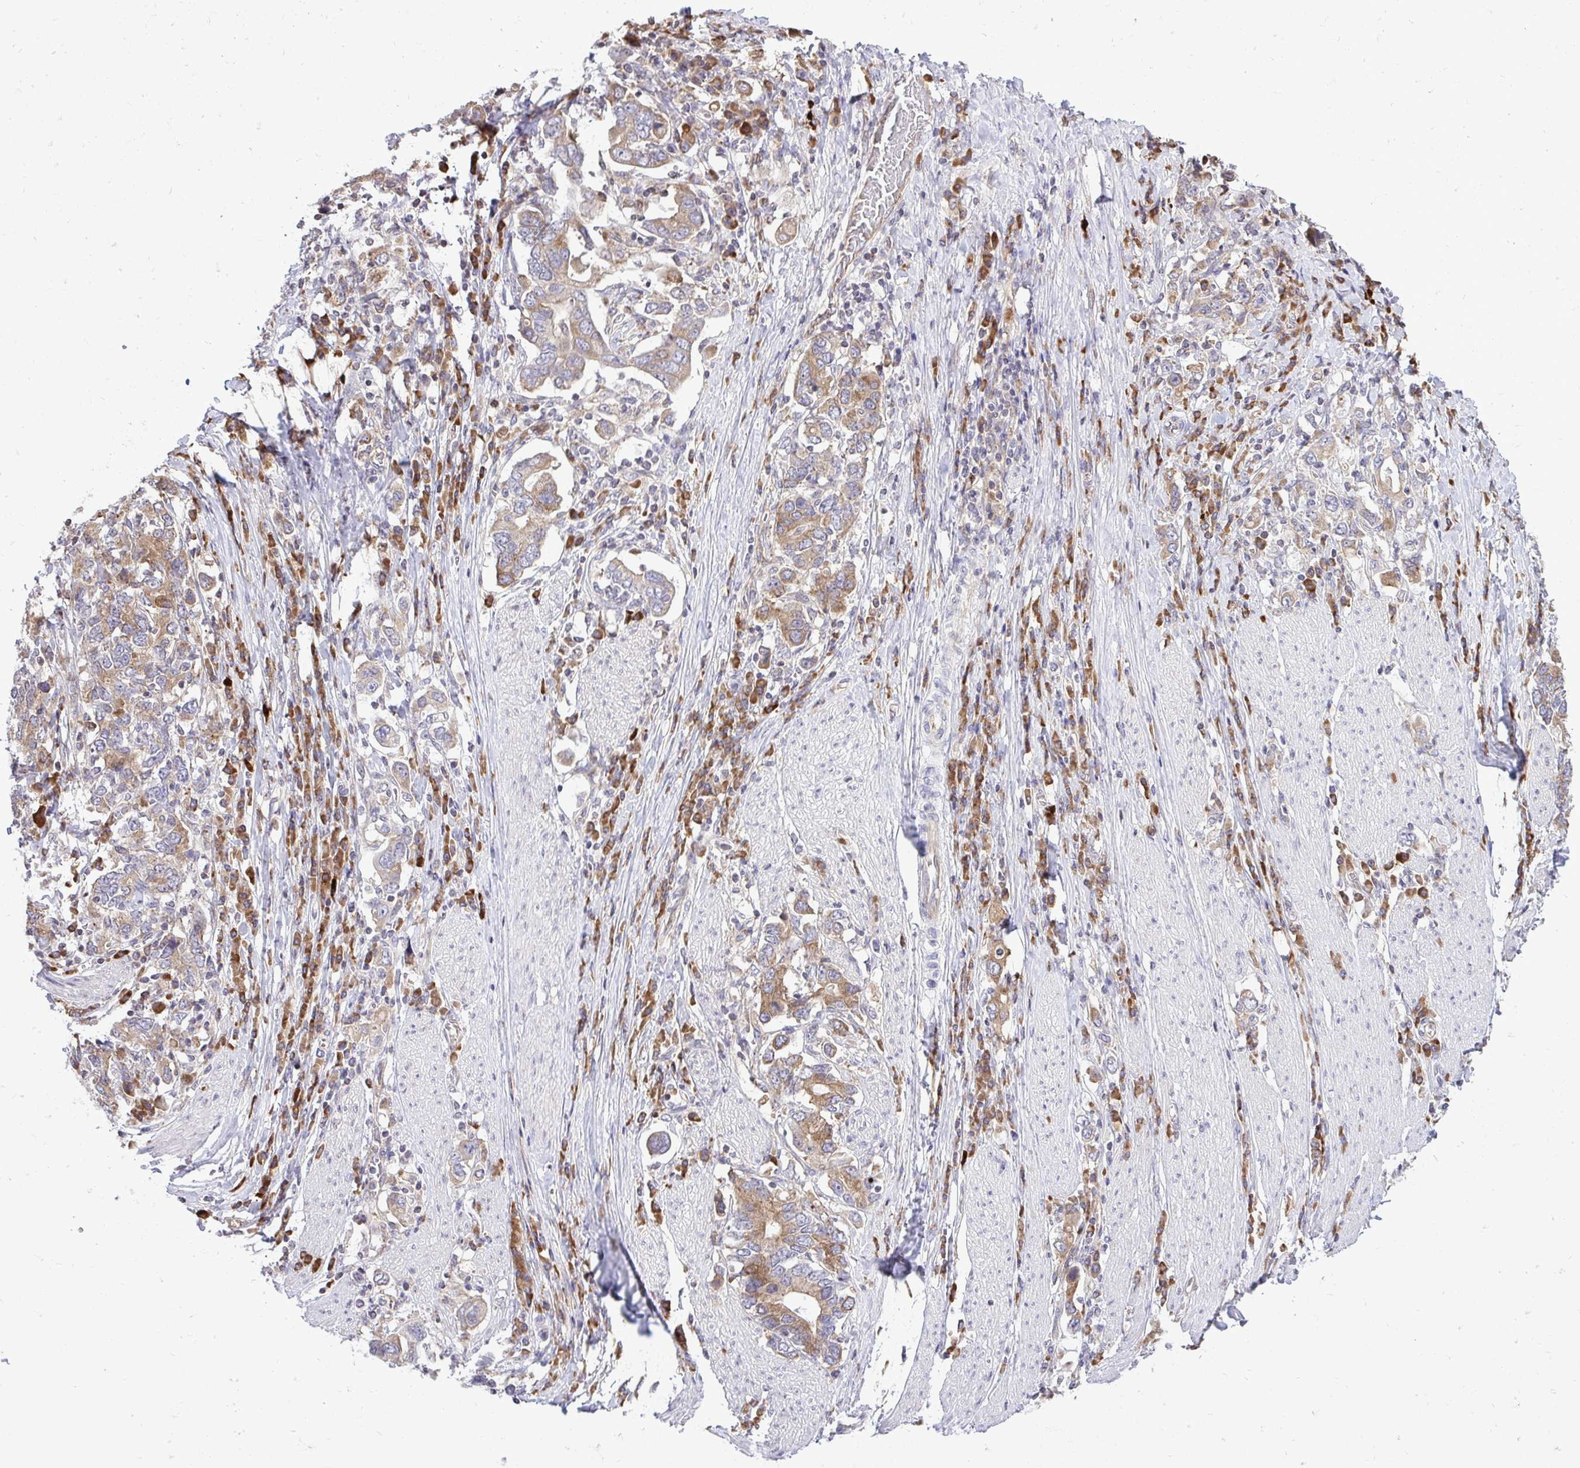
{"staining": {"intensity": "moderate", "quantity": ">75%", "location": "cytoplasmic/membranous"}, "tissue": "stomach cancer", "cell_type": "Tumor cells", "image_type": "cancer", "snomed": [{"axis": "morphology", "description": "Adenocarcinoma, NOS"}, {"axis": "topography", "description": "Stomach, upper"}, {"axis": "topography", "description": "Stomach"}], "caption": "Brown immunohistochemical staining in human stomach cancer demonstrates moderate cytoplasmic/membranous expression in about >75% of tumor cells.", "gene": "METTL9", "patient": {"sex": "male", "age": 62}}